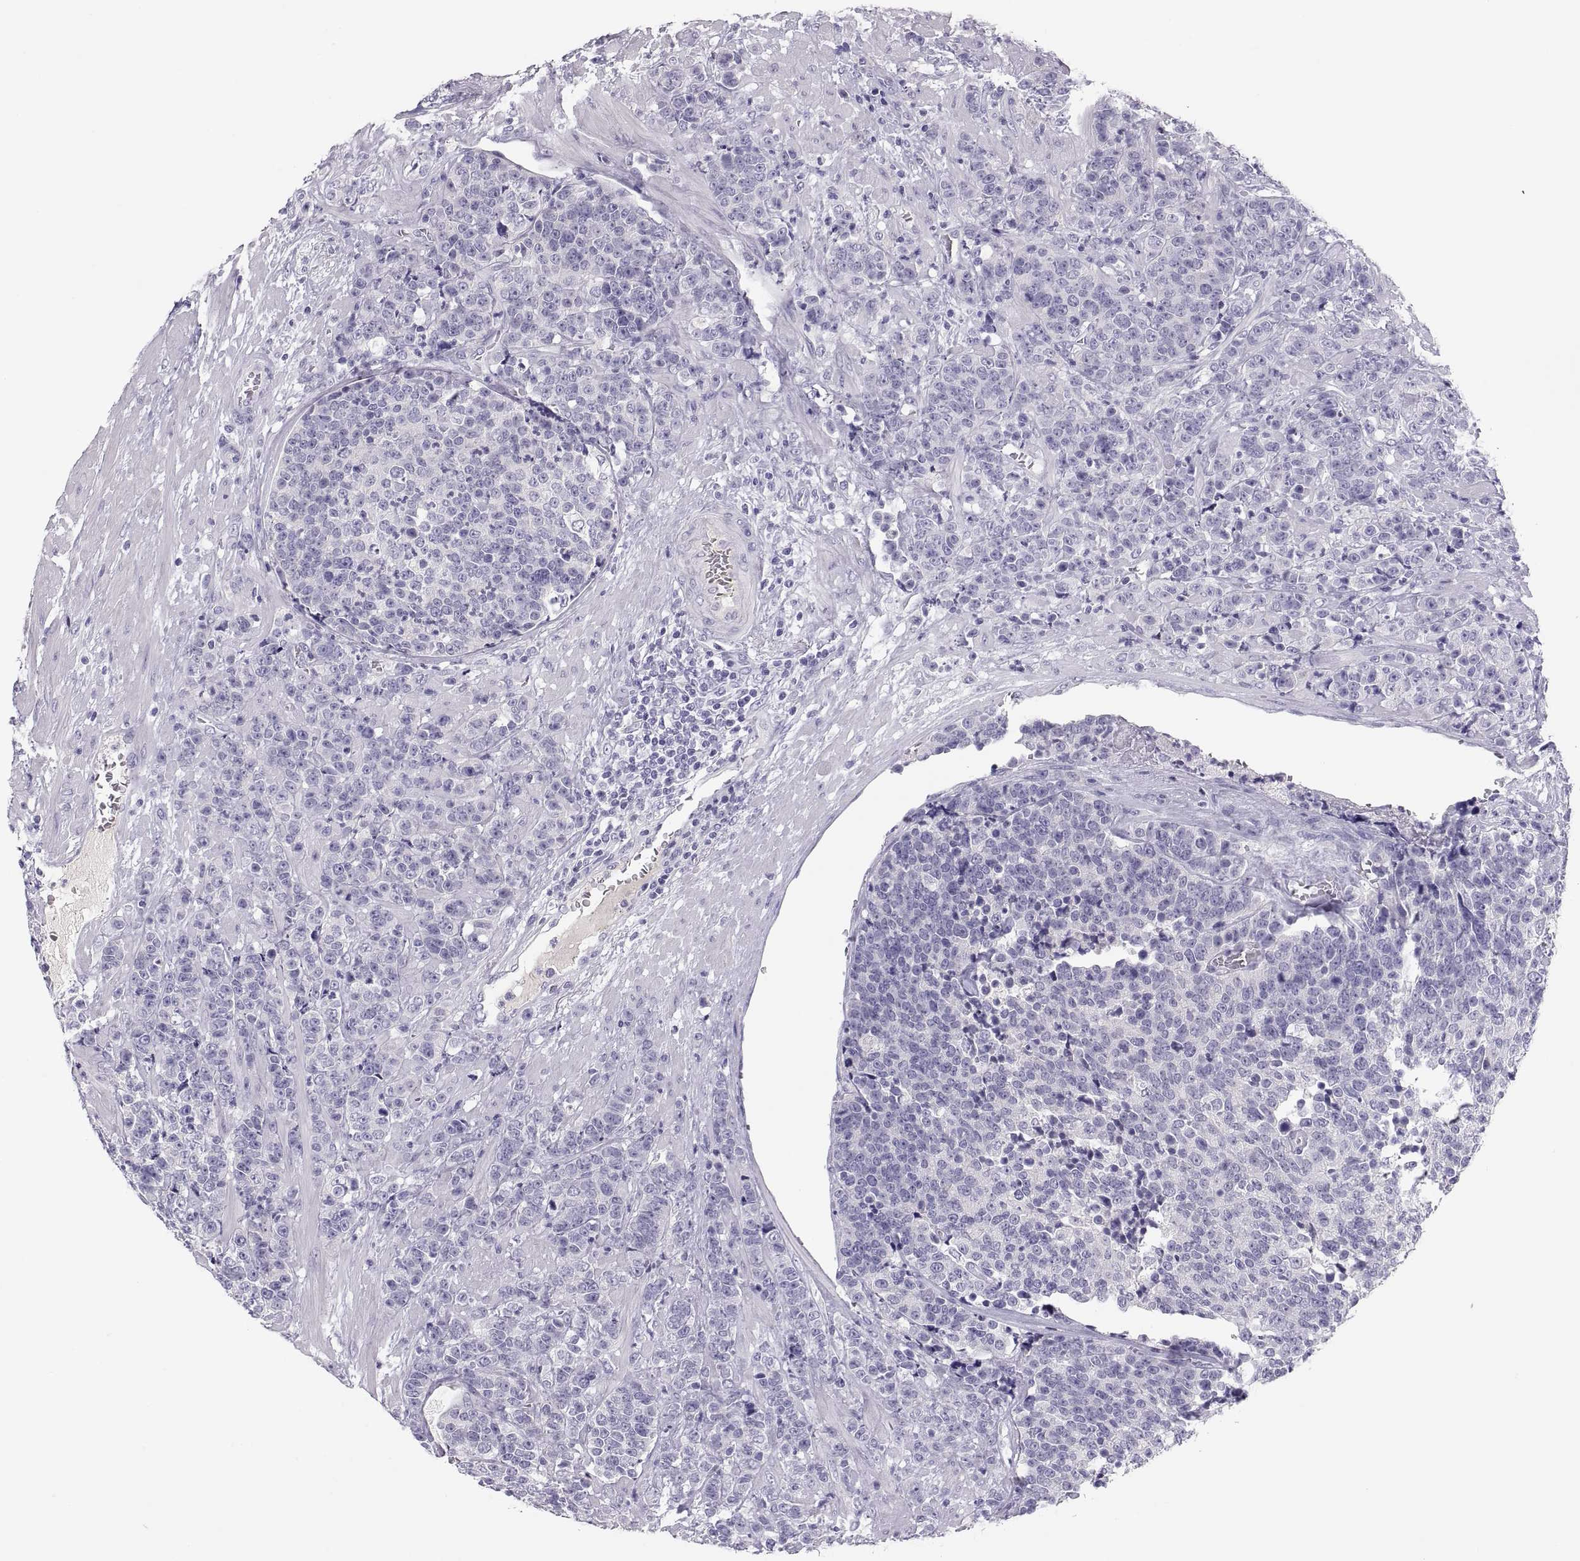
{"staining": {"intensity": "negative", "quantity": "none", "location": "none"}, "tissue": "prostate cancer", "cell_type": "Tumor cells", "image_type": "cancer", "snomed": [{"axis": "morphology", "description": "Adenocarcinoma, NOS"}, {"axis": "topography", "description": "Prostate"}], "caption": "The immunohistochemistry histopathology image has no significant expression in tumor cells of adenocarcinoma (prostate) tissue.", "gene": "MAGEB2", "patient": {"sex": "male", "age": 67}}